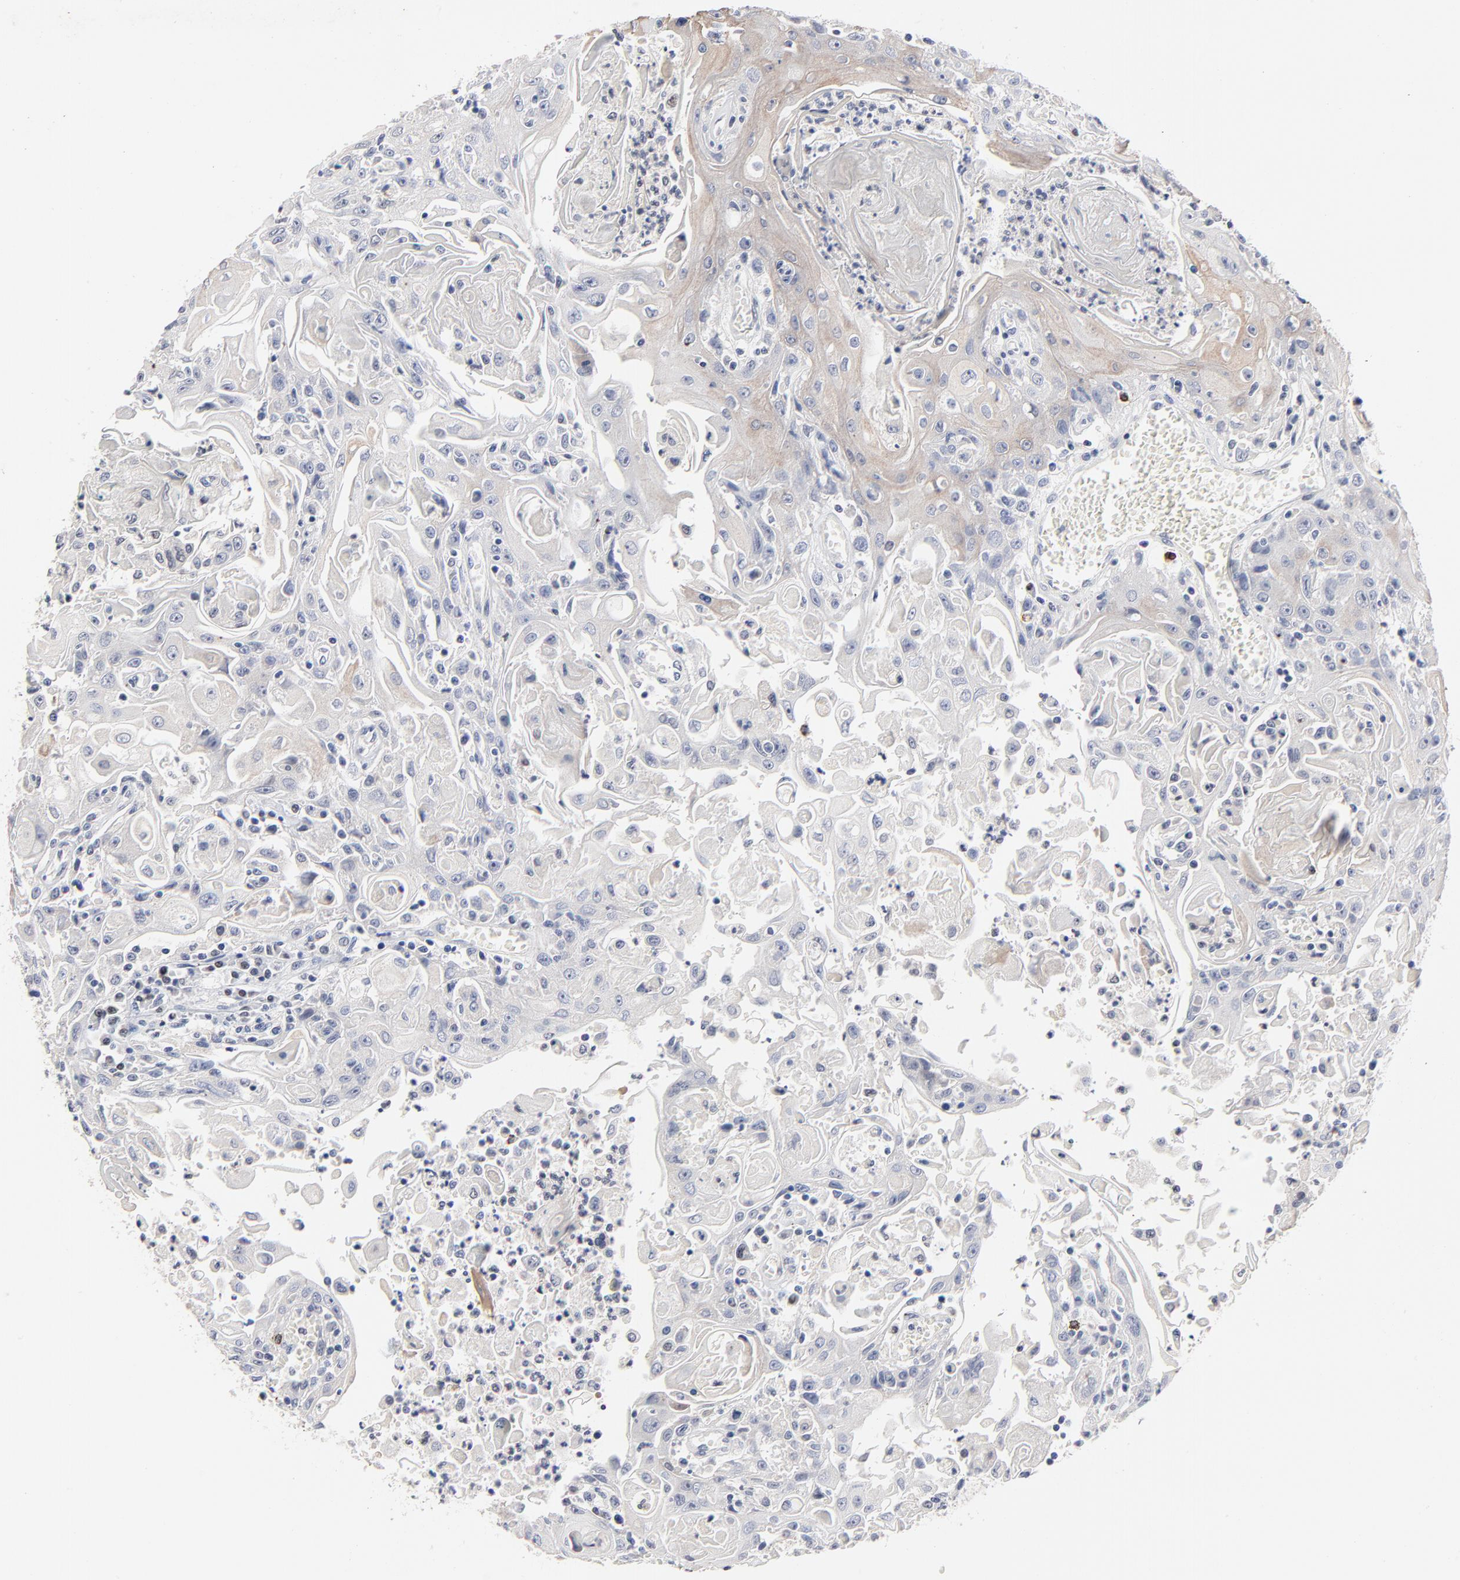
{"staining": {"intensity": "moderate", "quantity": "<25%", "location": "cytoplasmic/membranous"}, "tissue": "head and neck cancer", "cell_type": "Tumor cells", "image_type": "cancer", "snomed": [{"axis": "morphology", "description": "Squamous cell carcinoma, NOS"}, {"axis": "topography", "description": "Oral tissue"}, {"axis": "topography", "description": "Head-Neck"}], "caption": "This micrograph reveals head and neck squamous cell carcinoma stained with IHC to label a protein in brown. The cytoplasmic/membranous of tumor cells show moderate positivity for the protein. Nuclei are counter-stained blue.", "gene": "AADAC", "patient": {"sex": "female", "age": 76}}